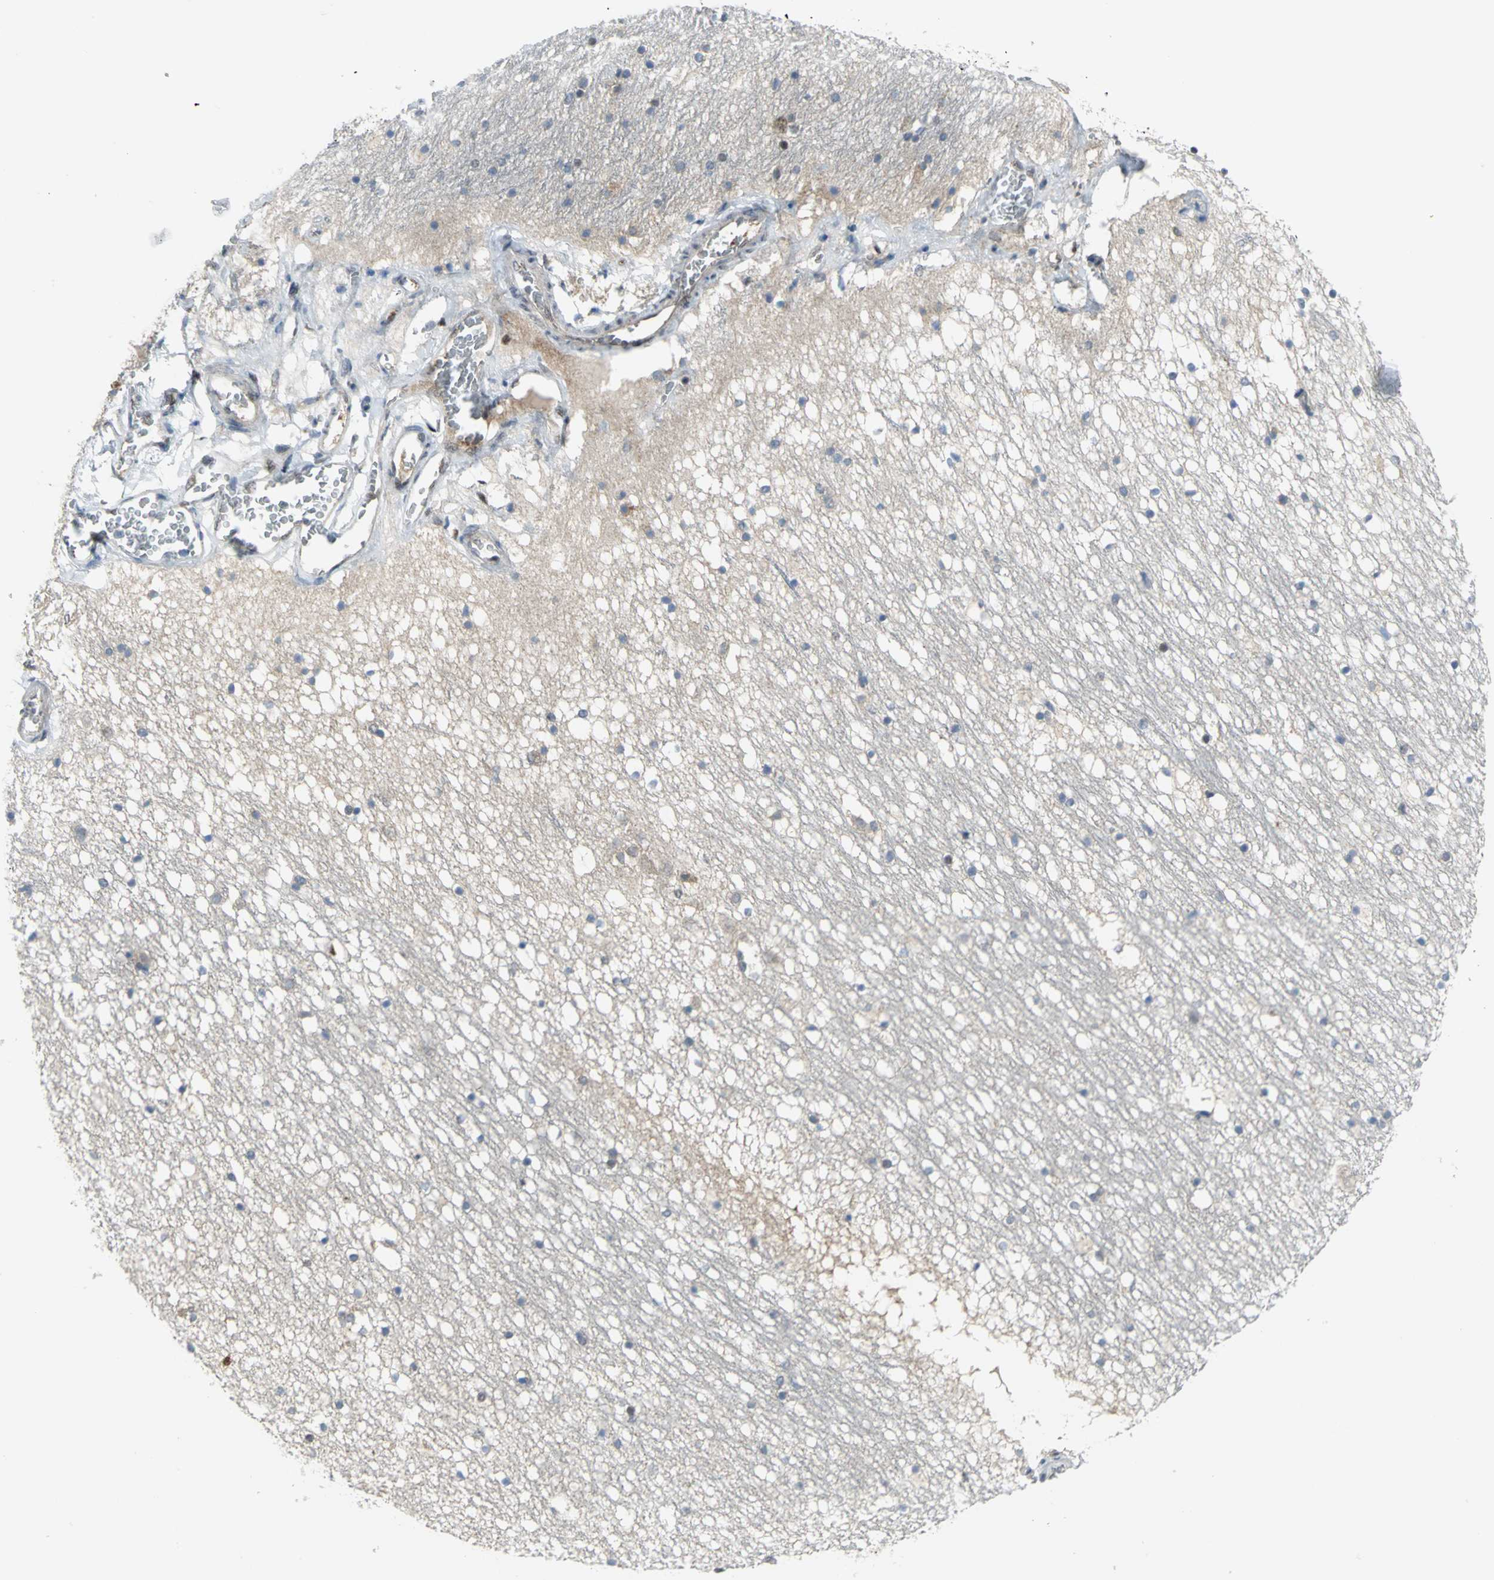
{"staining": {"intensity": "weak", "quantity": "<25%", "location": "nuclear"}, "tissue": "hippocampus", "cell_type": "Glial cells", "image_type": "normal", "snomed": [{"axis": "morphology", "description": "Normal tissue, NOS"}, {"axis": "topography", "description": "Hippocampus"}], "caption": "Human hippocampus stained for a protein using IHC exhibits no staining in glial cells.", "gene": "PSMA4", "patient": {"sex": "male", "age": 45}}